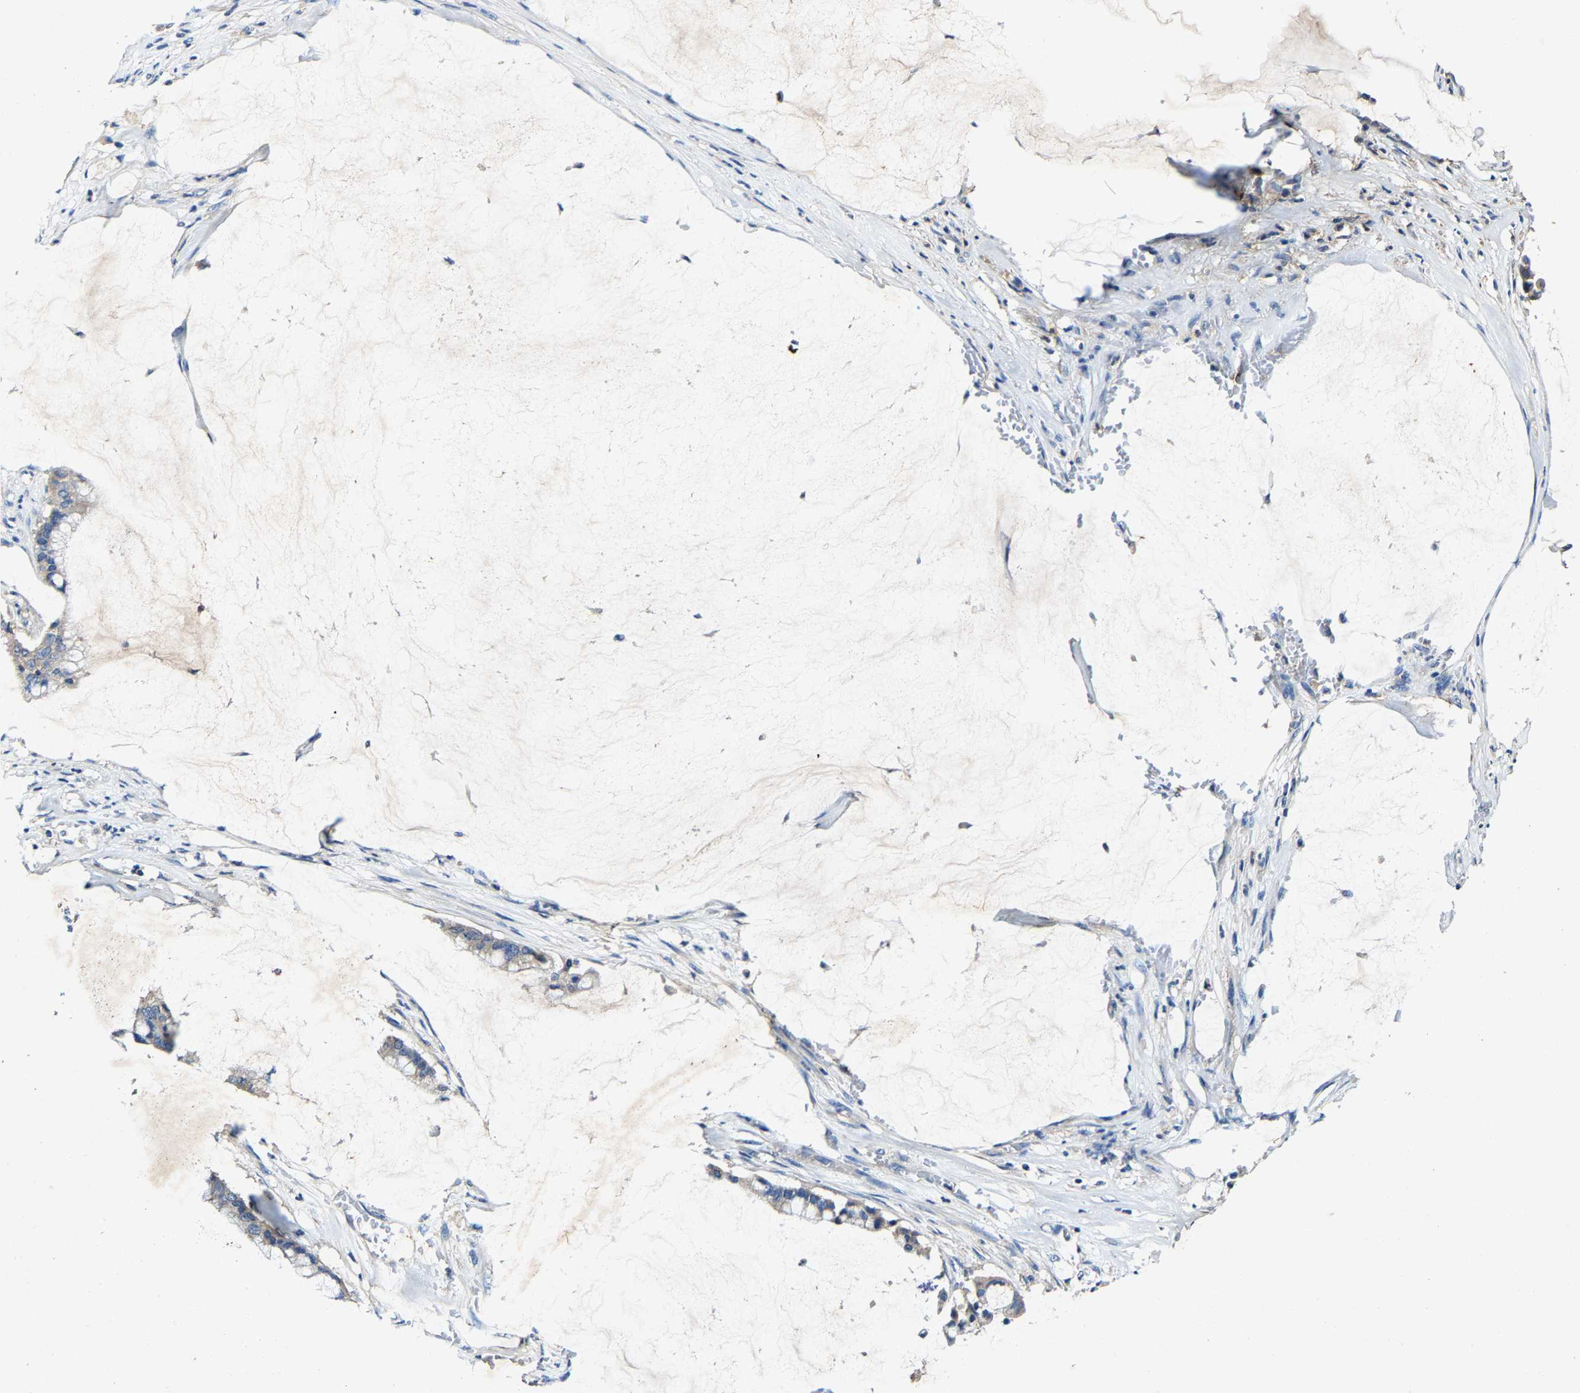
{"staining": {"intensity": "weak", "quantity": "<25%", "location": "cytoplasmic/membranous"}, "tissue": "pancreatic cancer", "cell_type": "Tumor cells", "image_type": "cancer", "snomed": [{"axis": "morphology", "description": "Adenocarcinoma, NOS"}, {"axis": "topography", "description": "Pancreas"}], "caption": "IHC histopathology image of neoplastic tissue: human pancreatic cancer (adenocarcinoma) stained with DAB (3,3'-diaminobenzidine) displays no significant protein staining in tumor cells.", "gene": "SLC25A25", "patient": {"sex": "male", "age": 41}}